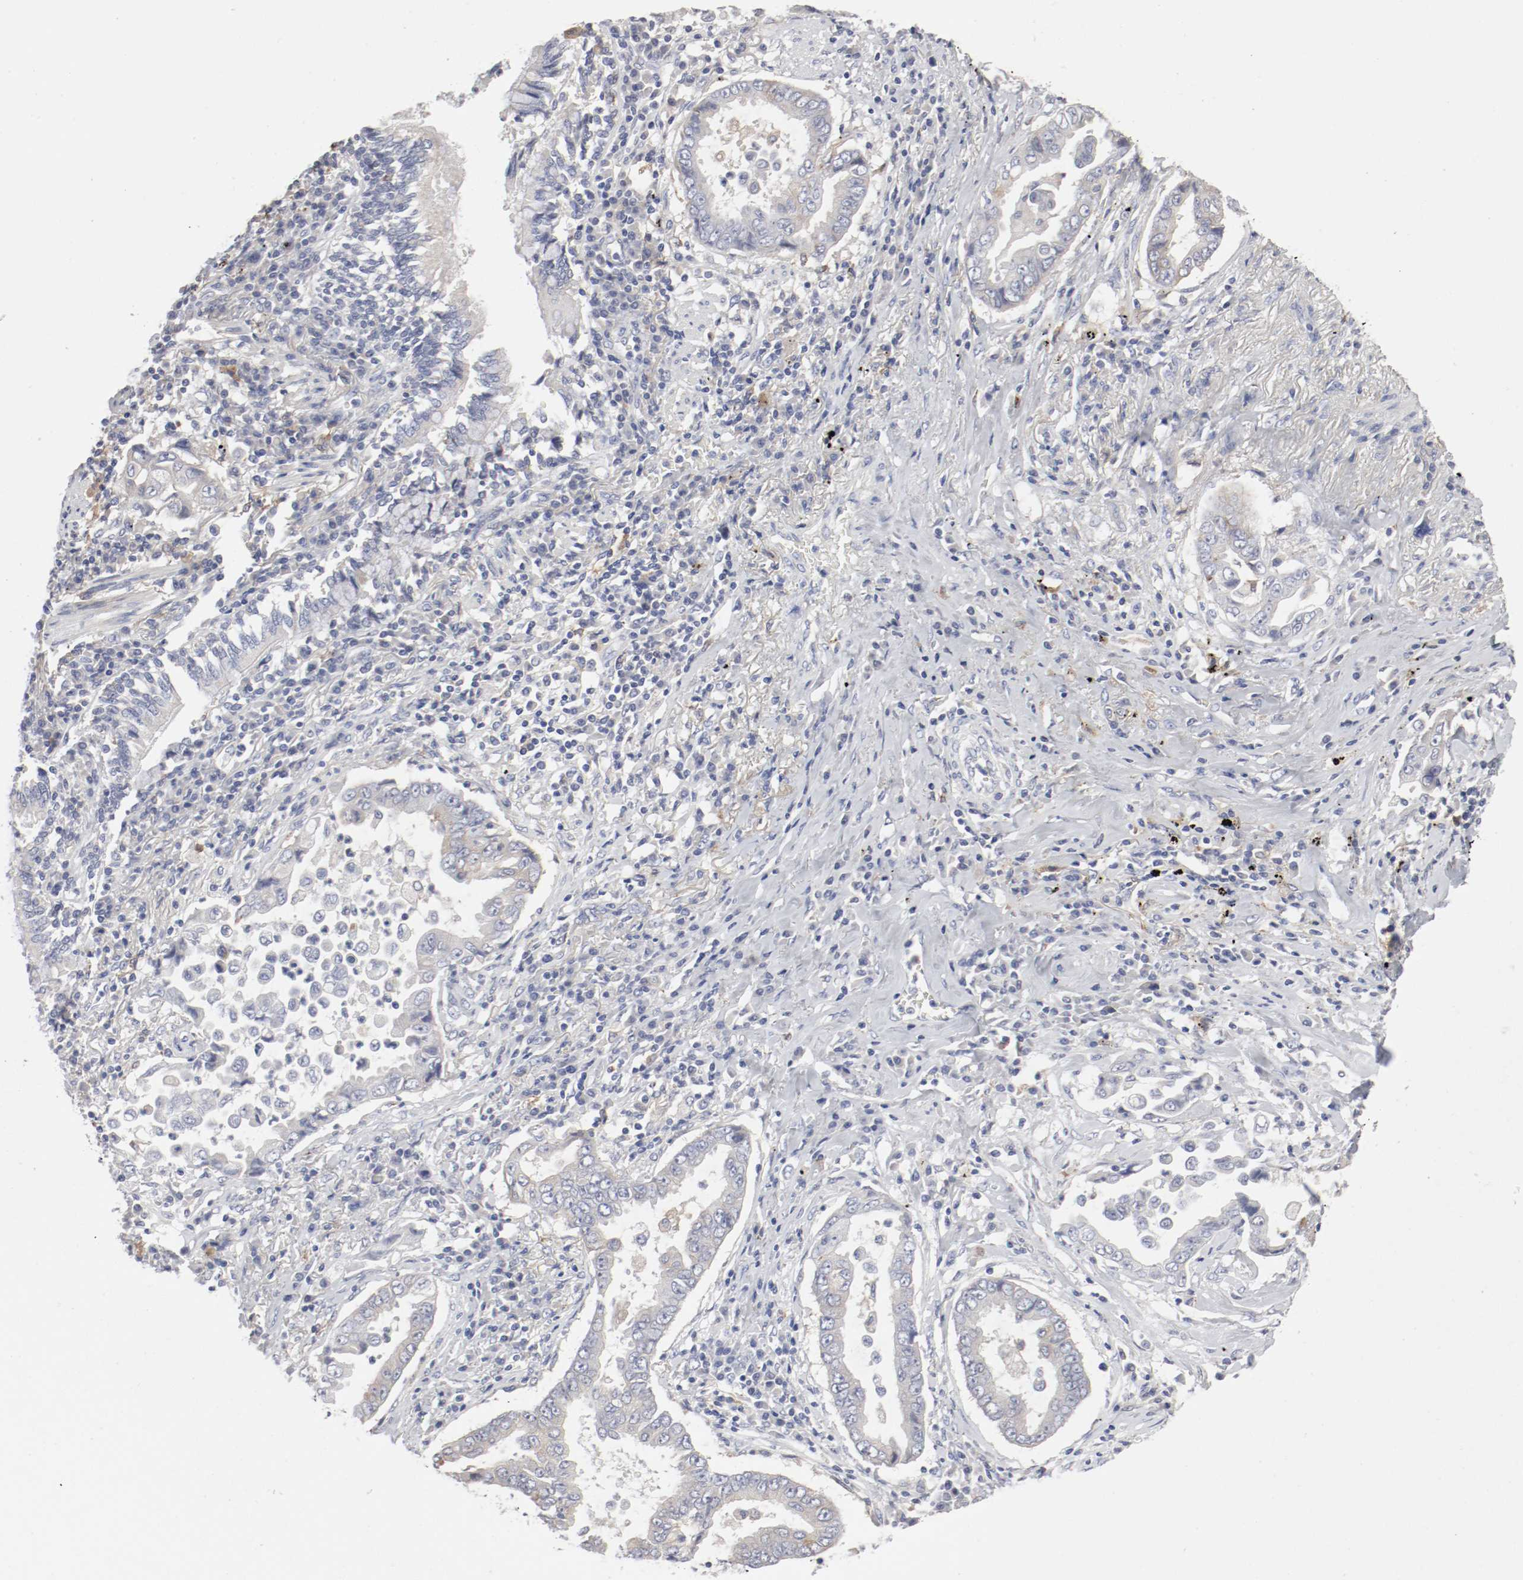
{"staining": {"intensity": "weak", "quantity": "<25%", "location": "cytoplasmic/membranous"}, "tissue": "lung cancer", "cell_type": "Tumor cells", "image_type": "cancer", "snomed": [{"axis": "morphology", "description": "Normal tissue, NOS"}, {"axis": "morphology", "description": "Inflammation, NOS"}, {"axis": "morphology", "description": "Adenocarcinoma, NOS"}, {"axis": "topography", "description": "Lung"}], "caption": "An image of adenocarcinoma (lung) stained for a protein displays no brown staining in tumor cells.", "gene": "FGFBP1", "patient": {"sex": "female", "age": 64}}